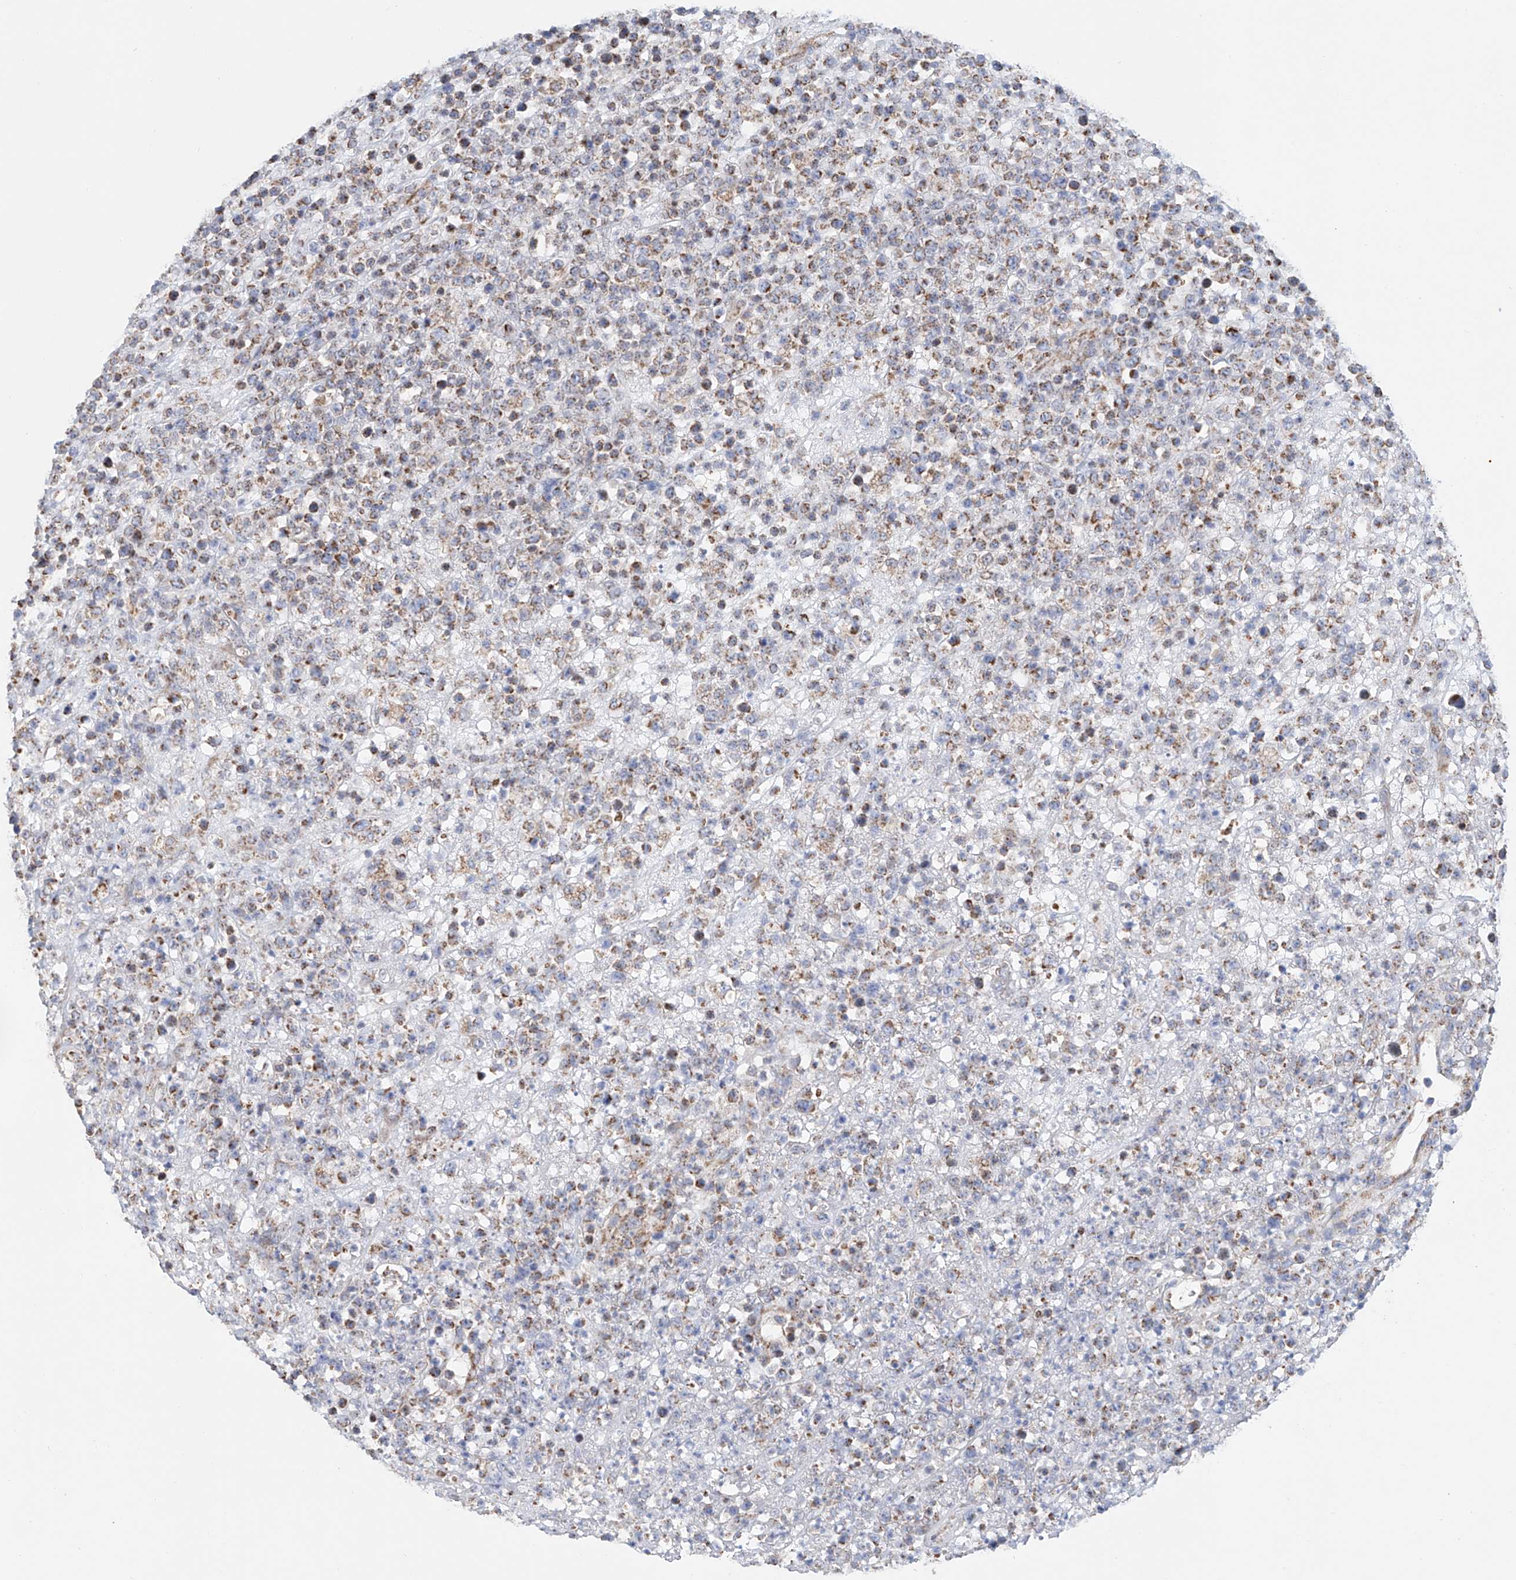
{"staining": {"intensity": "moderate", "quantity": "25%-75%", "location": "cytoplasmic/membranous"}, "tissue": "lymphoma", "cell_type": "Tumor cells", "image_type": "cancer", "snomed": [{"axis": "morphology", "description": "Malignant lymphoma, non-Hodgkin's type, High grade"}, {"axis": "topography", "description": "Colon"}], "caption": "High-grade malignant lymphoma, non-Hodgkin's type stained with immunohistochemistry (IHC) exhibits moderate cytoplasmic/membranous positivity in about 25%-75% of tumor cells.", "gene": "MCL1", "patient": {"sex": "female", "age": 53}}